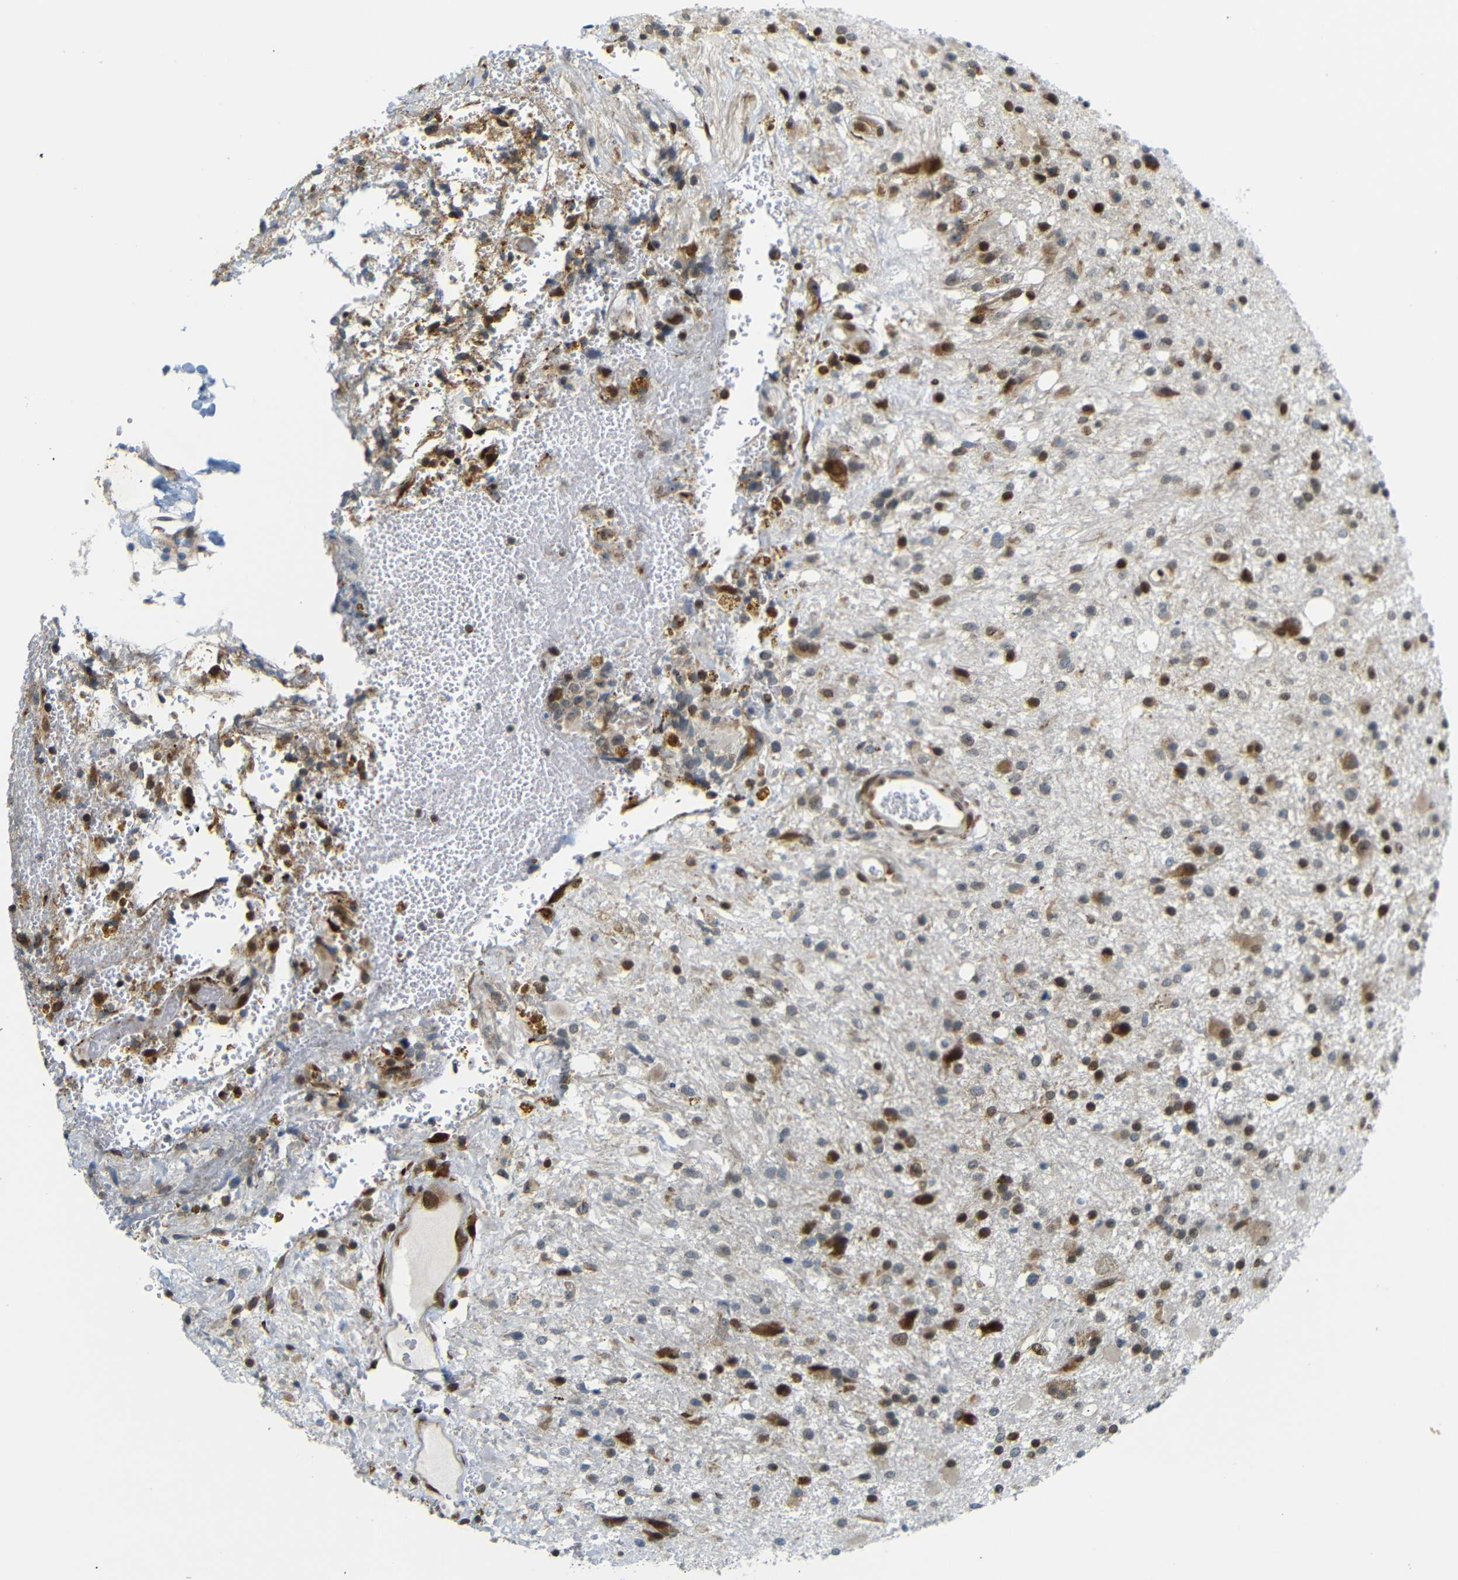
{"staining": {"intensity": "strong", "quantity": "25%-75%", "location": "cytoplasmic/membranous,nuclear"}, "tissue": "glioma", "cell_type": "Tumor cells", "image_type": "cancer", "snomed": [{"axis": "morphology", "description": "Glioma, malignant, High grade"}, {"axis": "topography", "description": "Brain"}], "caption": "DAB (3,3'-diaminobenzidine) immunohistochemical staining of malignant high-grade glioma exhibits strong cytoplasmic/membranous and nuclear protein positivity in about 25%-75% of tumor cells. The staining is performed using DAB (3,3'-diaminobenzidine) brown chromogen to label protein expression. The nuclei are counter-stained blue using hematoxylin.", "gene": "SPCS2", "patient": {"sex": "male", "age": 33}}